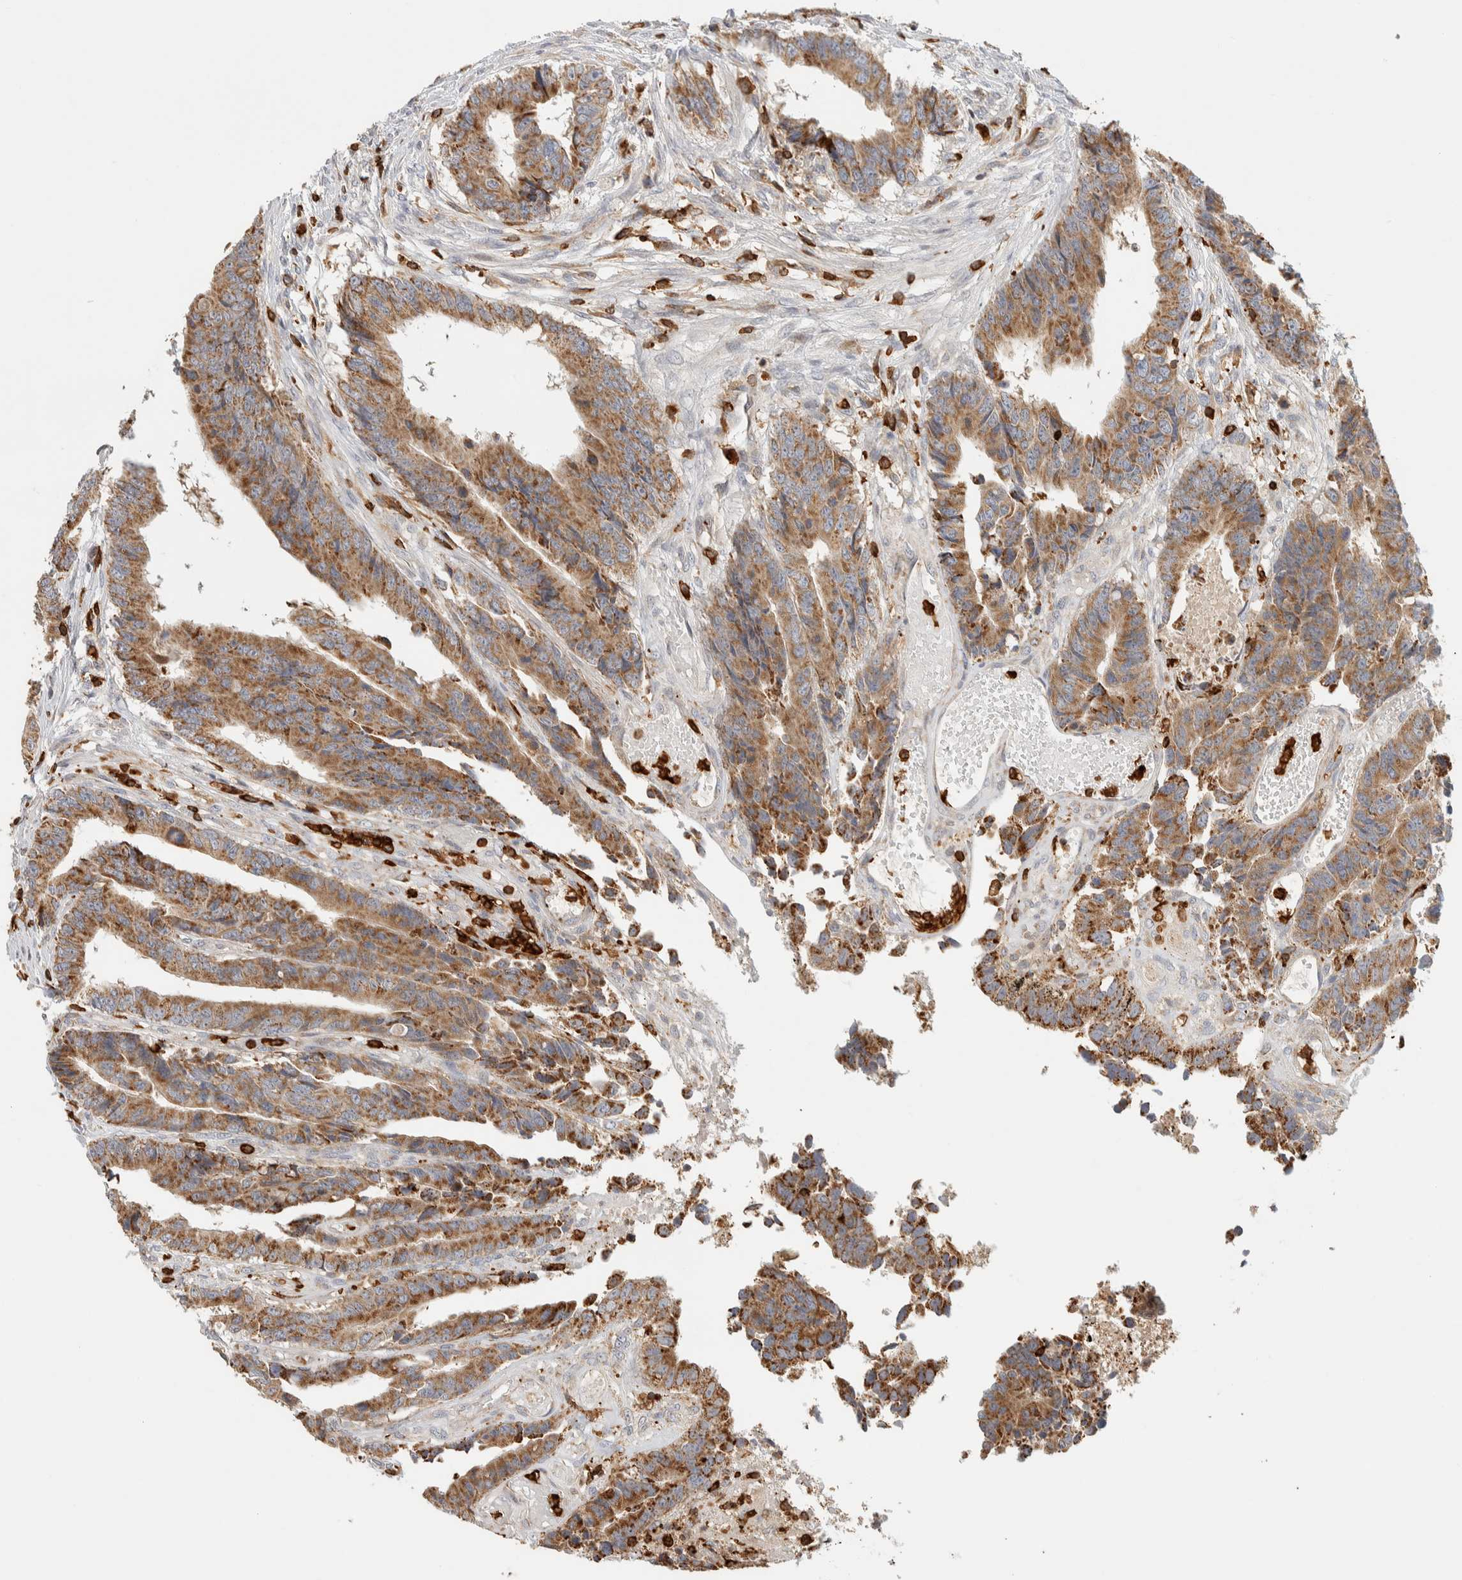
{"staining": {"intensity": "moderate", "quantity": ">75%", "location": "cytoplasmic/membranous"}, "tissue": "colorectal cancer", "cell_type": "Tumor cells", "image_type": "cancer", "snomed": [{"axis": "morphology", "description": "Adenocarcinoma, NOS"}, {"axis": "topography", "description": "Rectum"}], "caption": "An IHC histopathology image of tumor tissue is shown. Protein staining in brown shows moderate cytoplasmic/membranous positivity in colorectal cancer within tumor cells.", "gene": "RUNDC1", "patient": {"sex": "male", "age": 84}}